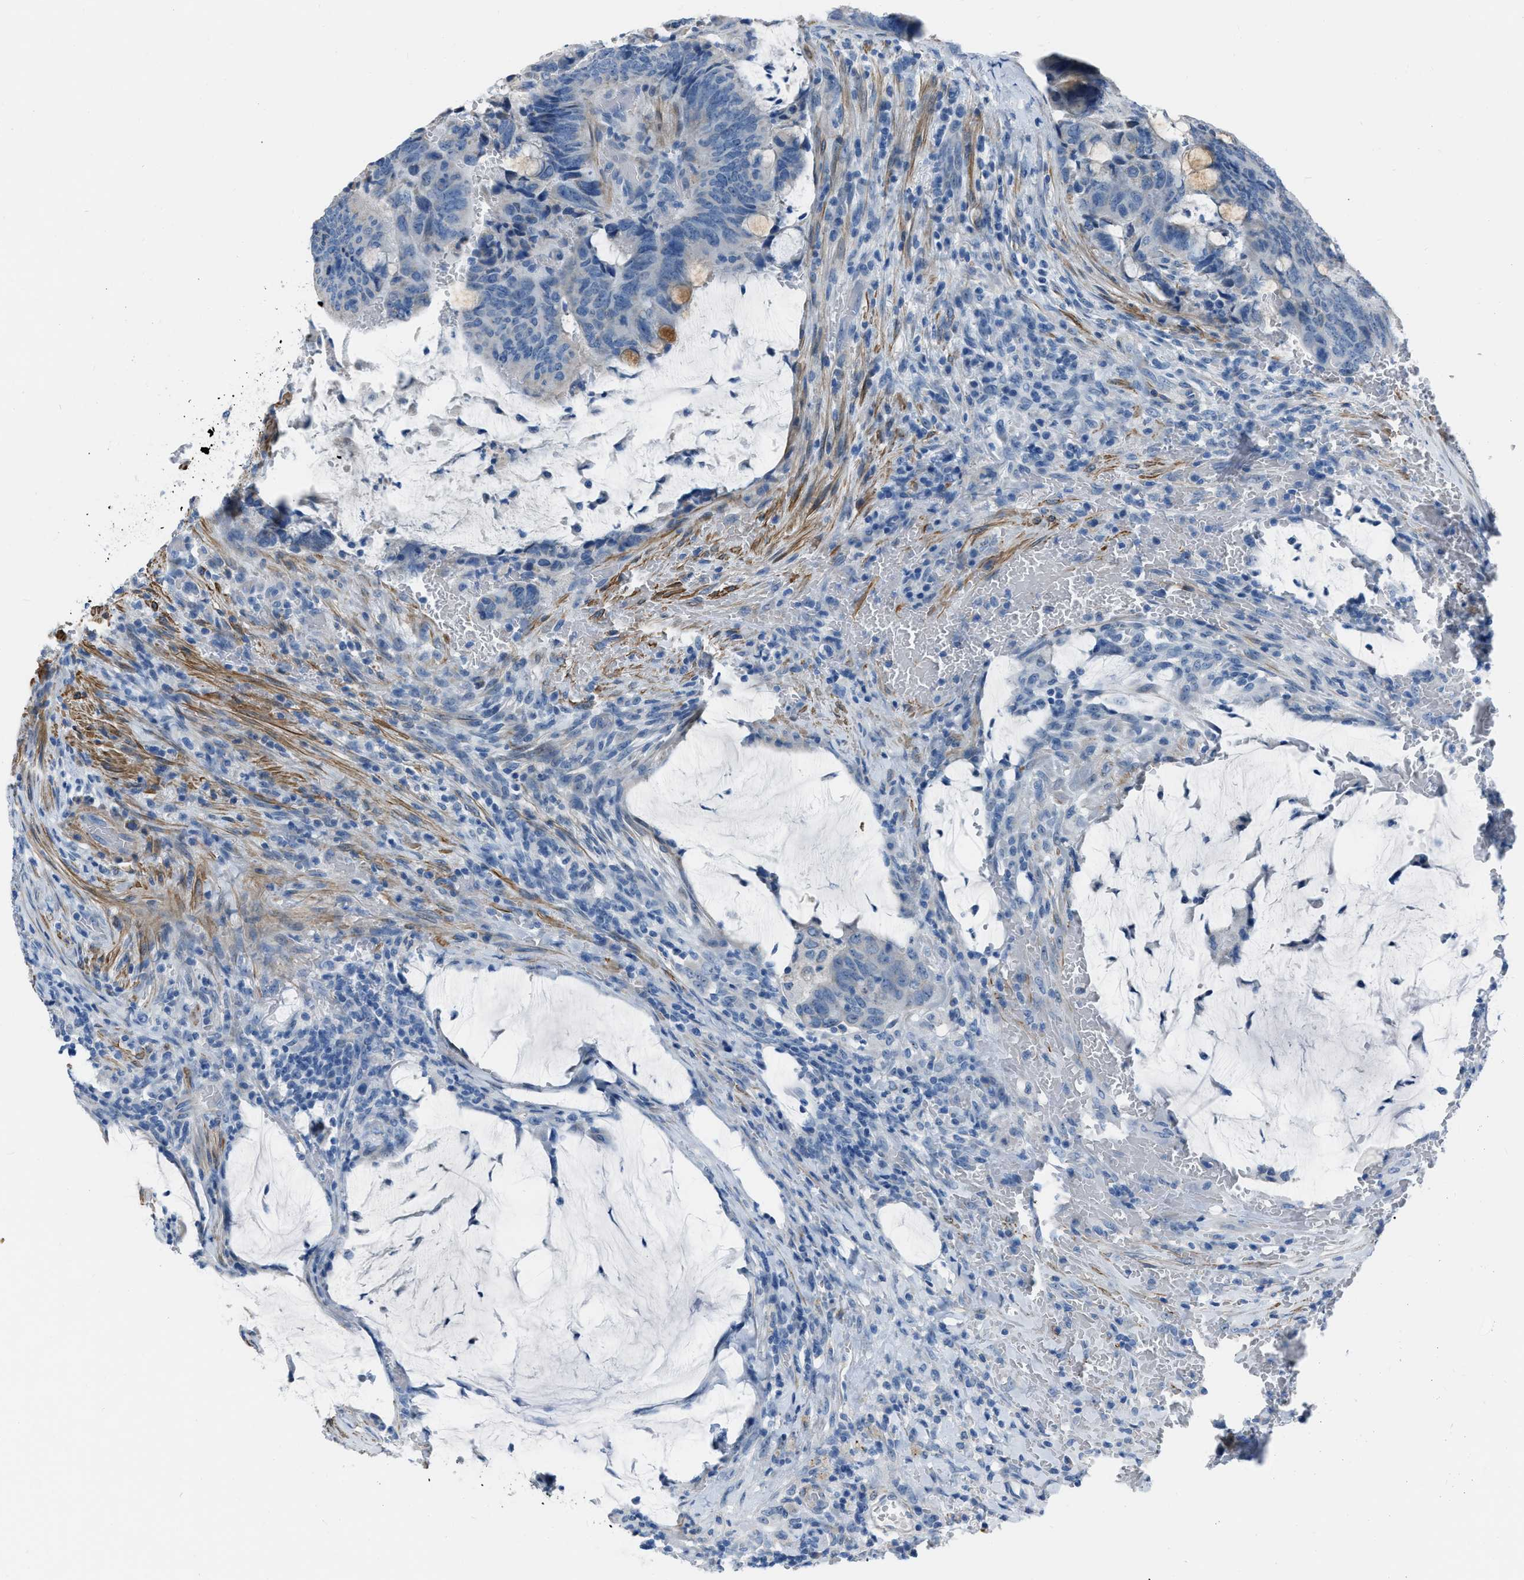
{"staining": {"intensity": "moderate", "quantity": "<25%", "location": "cytoplasmic/membranous"}, "tissue": "colorectal cancer", "cell_type": "Tumor cells", "image_type": "cancer", "snomed": [{"axis": "morphology", "description": "Normal tissue, NOS"}, {"axis": "morphology", "description": "Adenocarcinoma, NOS"}, {"axis": "topography", "description": "Rectum"}, {"axis": "topography", "description": "Peripheral nerve tissue"}], "caption": "Immunohistochemistry of colorectal adenocarcinoma demonstrates low levels of moderate cytoplasmic/membranous positivity in about <25% of tumor cells.", "gene": "SPATC1L", "patient": {"sex": "male", "age": 92}}